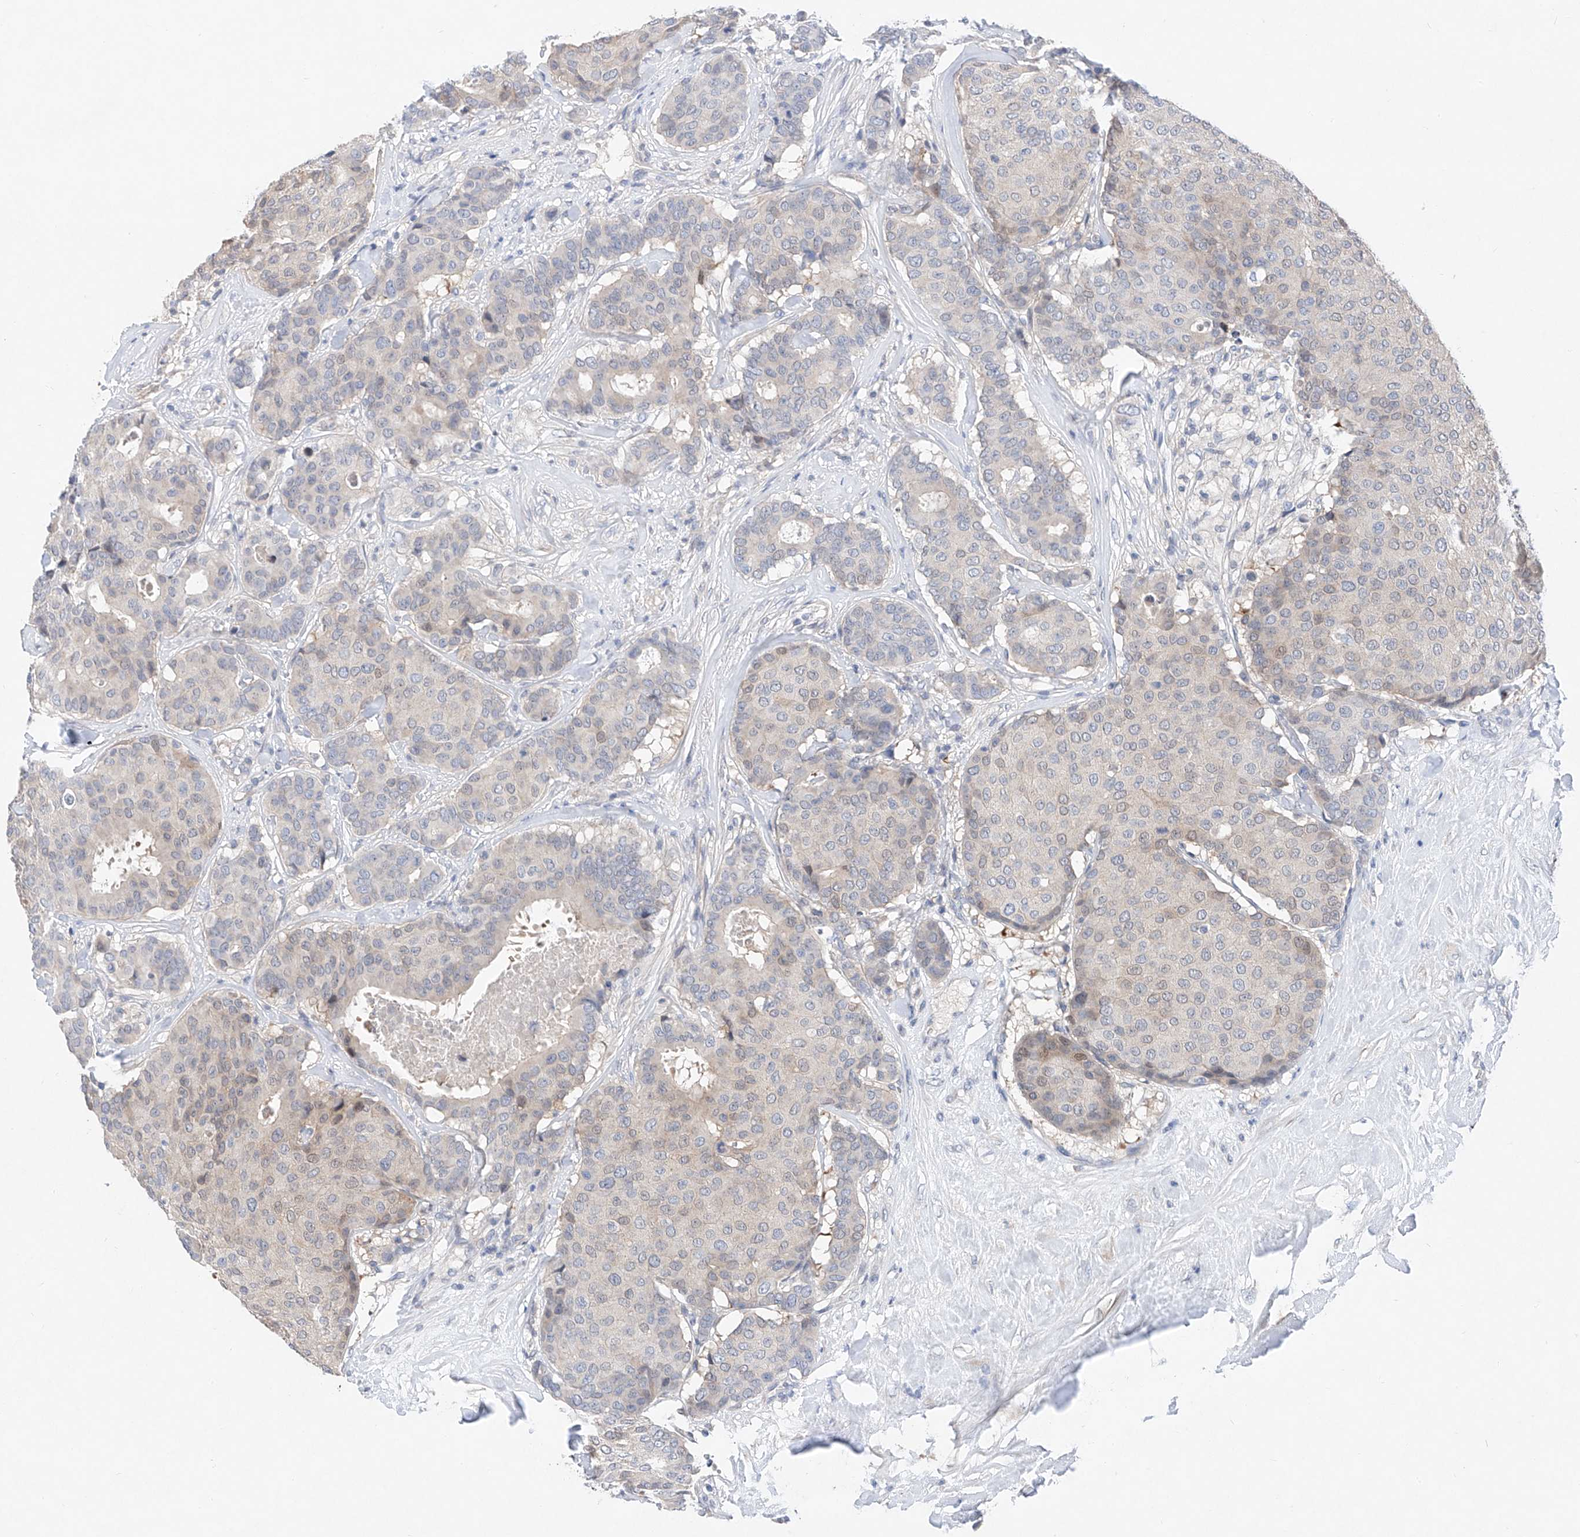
{"staining": {"intensity": "weak", "quantity": "<25%", "location": "cytoplasmic/membranous"}, "tissue": "breast cancer", "cell_type": "Tumor cells", "image_type": "cancer", "snomed": [{"axis": "morphology", "description": "Duct carcinoma"}, {"axis": "topography", "description": "Breast"}], "caption": "An immunohistochemistry image of breast cancer (infiltrating ductal carcinoma) is shown. There is no staining in tumor cells of breast cancer (infiltrating ductal carcinoma).", "gene": "FUCA2", "patient": {"sex": "female", "age": 75}}